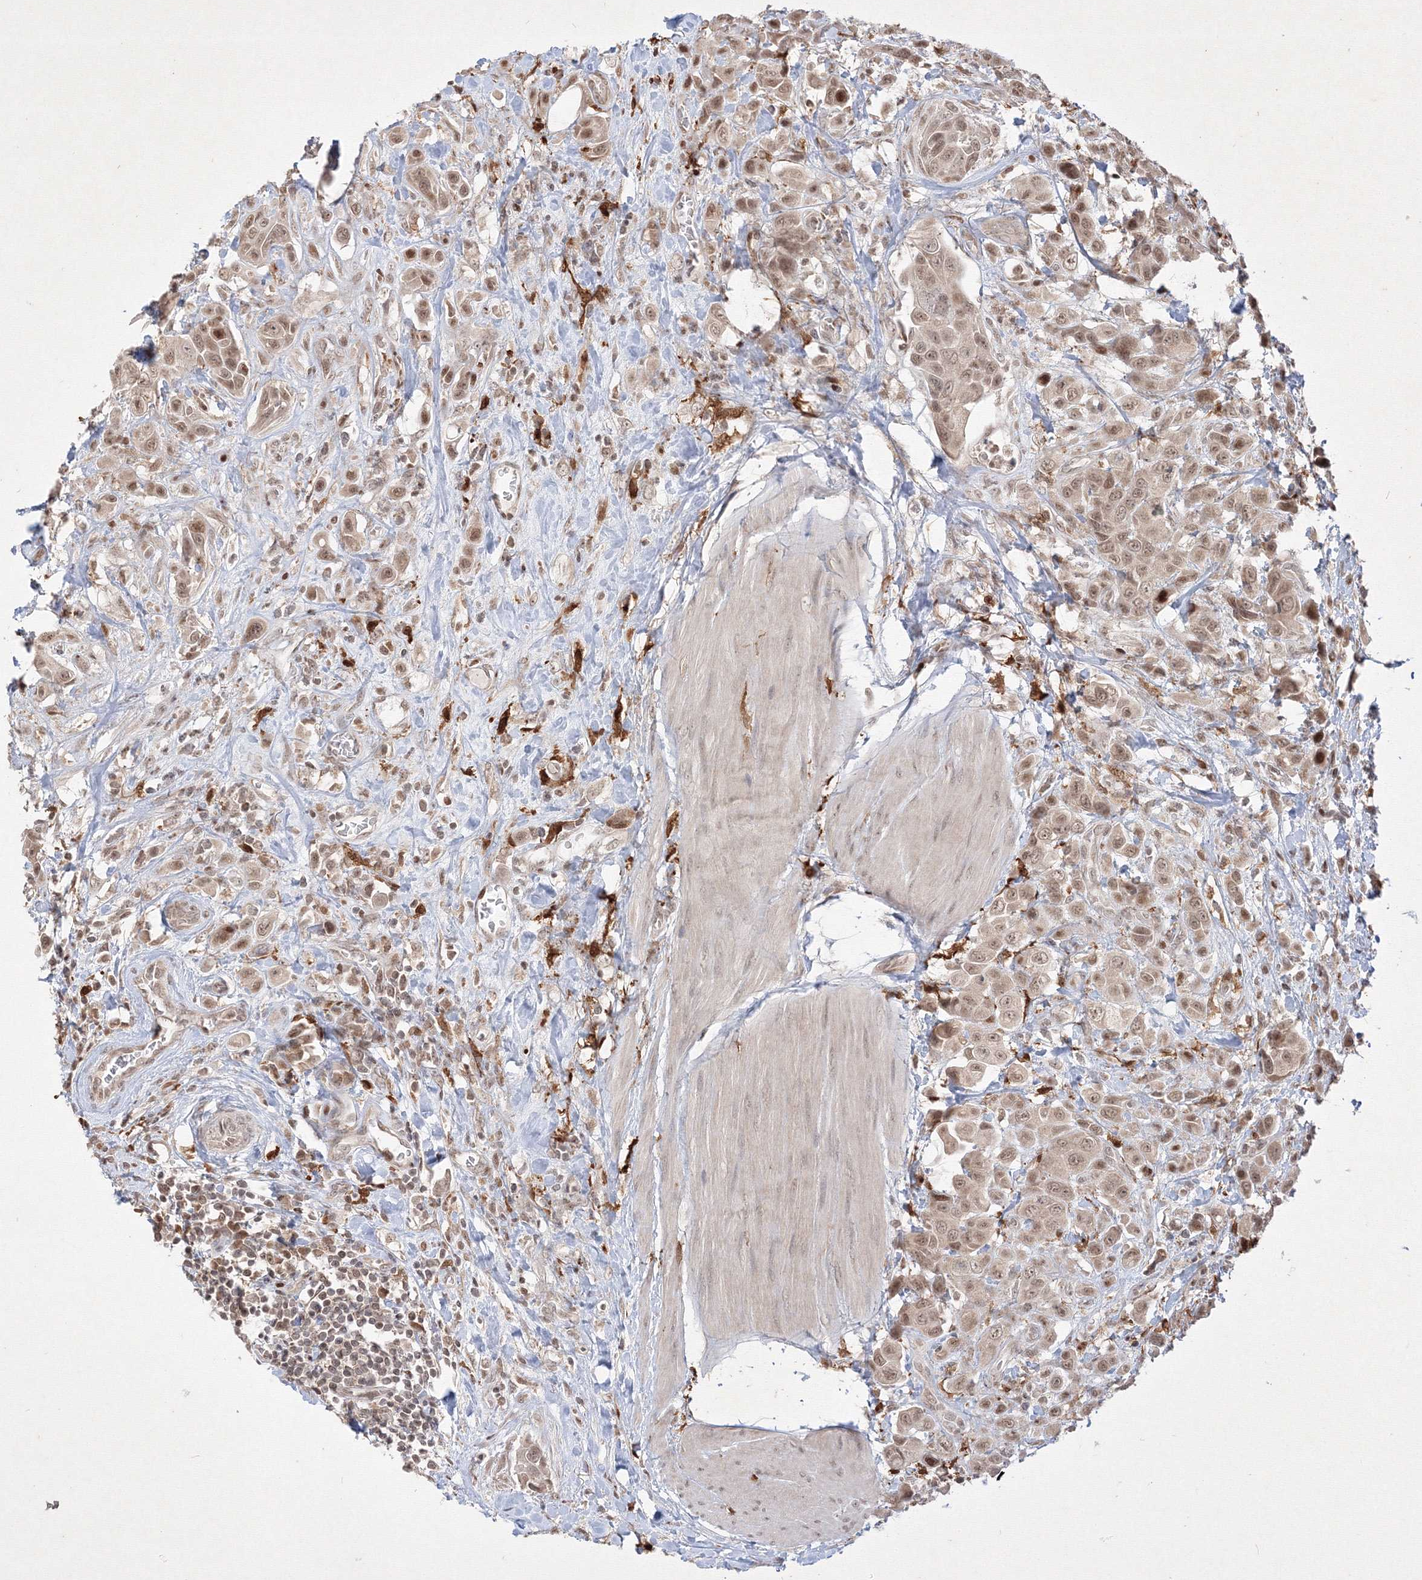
{"staining": {"intensity": "weak", "quantity": ">75%", "location": "nuclear"}, "tissue": "urothelial cancer", "cell_type": "Tumor cells", "image_type": "cancer", "snomed": [{"axis": "morphology", "description": "Urothelial carcinoma, High grade"}, {"axis": "topography", "description": "Urinary bladder"}], "caption": "Immunohistochemical staining of urothelial cancer shows weak nuclear protein staining in approximately >75% of tumor cells. (Stains: DAB in brown, nuclei in blue, Microscopy: brightfield microscopy at high magnification).", "gene": "TAB1", "patient": {"sex": "male", "age": 50}}